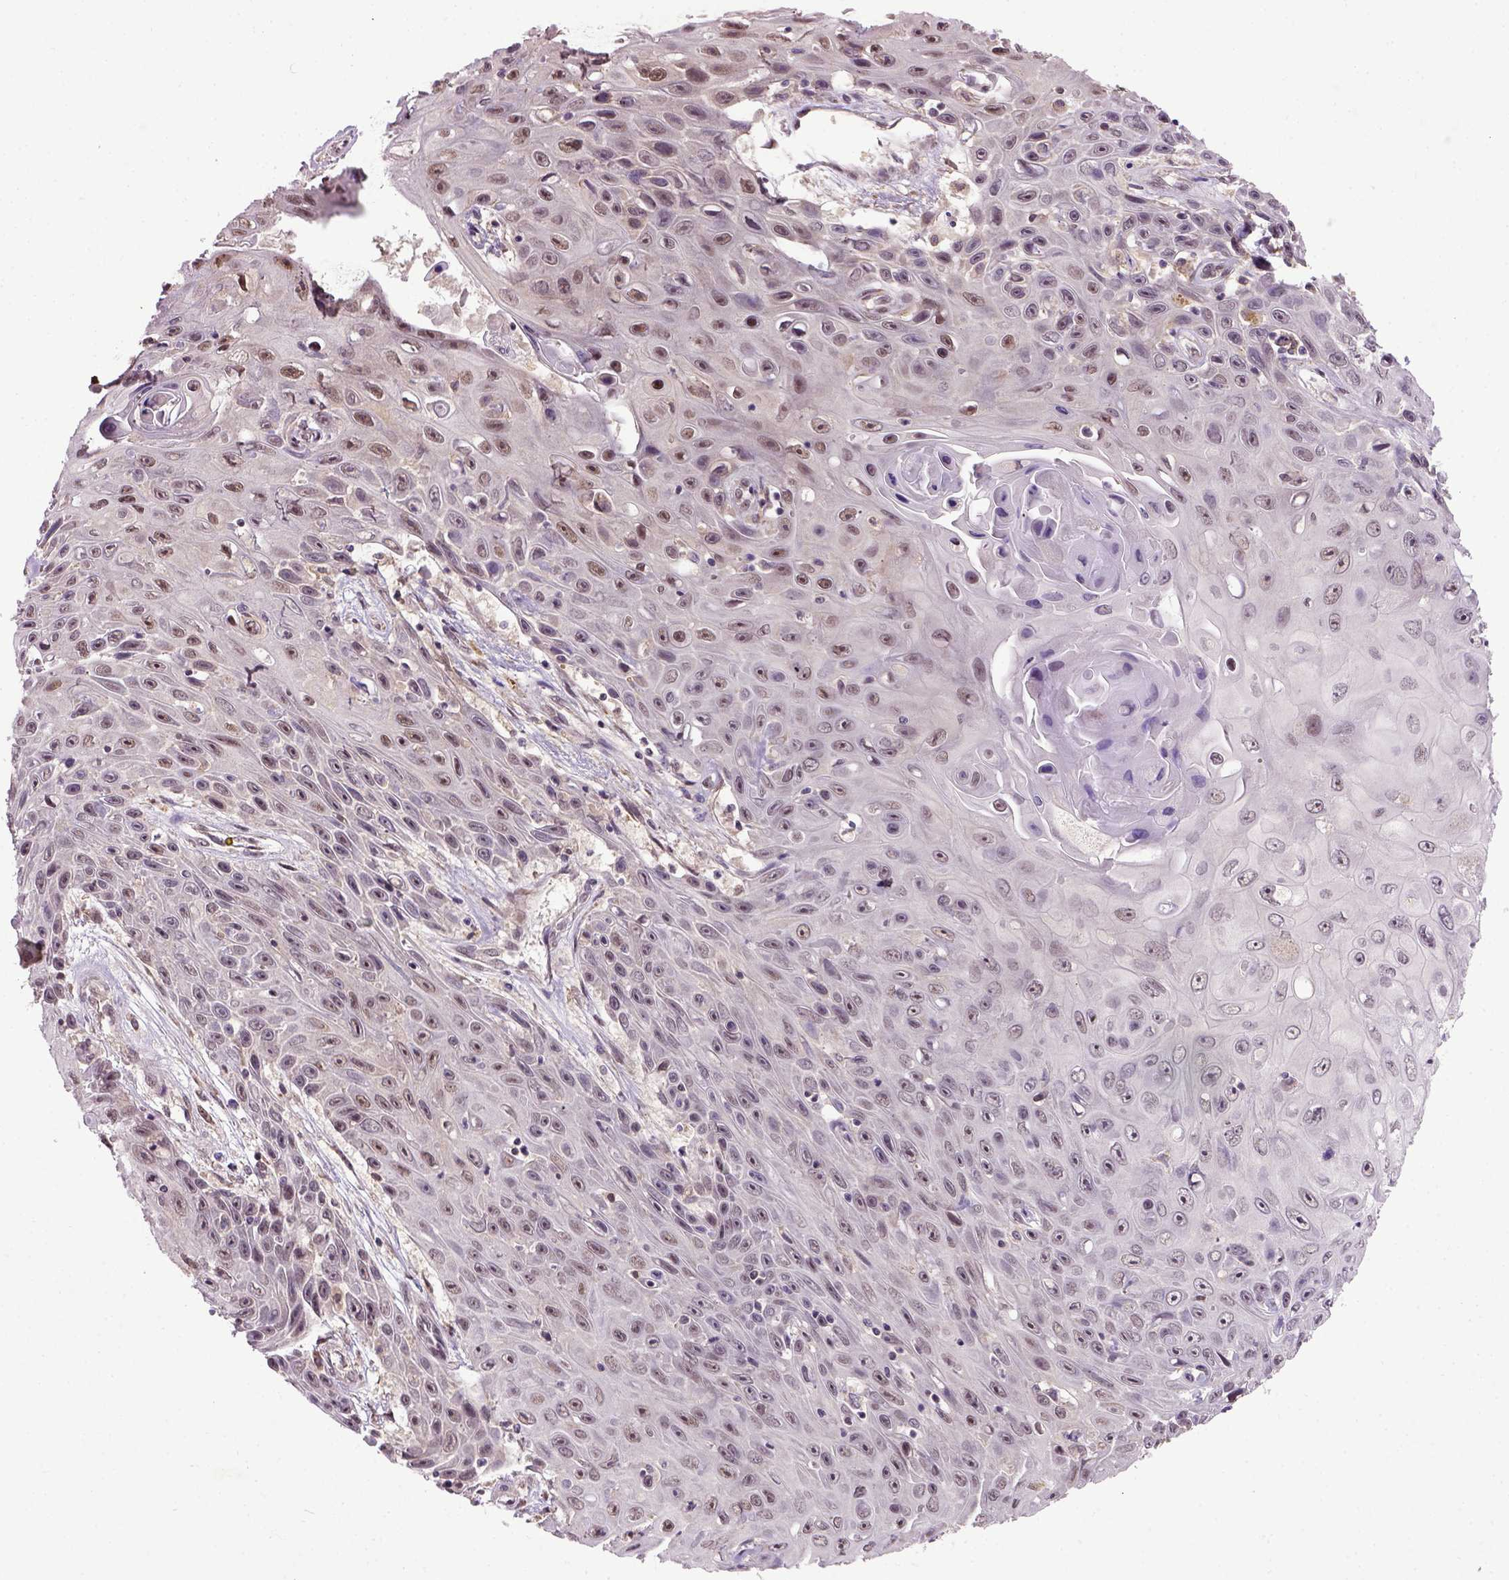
{"staining": {"intensity": "moderate", "quantity": "<25%", "location": "nuclear"}, "tissue": "skin cancer", "cell_type": "Tumor cells", "image_type": "cancer", "snomed": [{"axis": "morphology", "description": "Squamous cell carcinoma, NOS"}, {"axis": "topography", "description": "Skin"}], "caption": "An immunohistochemistry micrograph of tumor tissue is shown. Protein staining in brown shows moderate nuclear positivity in skin cancer (squamous cell carcinoma) within tumor cells.", "gene": "RAB43", "patient": {"sex": "male", "age": 82}}